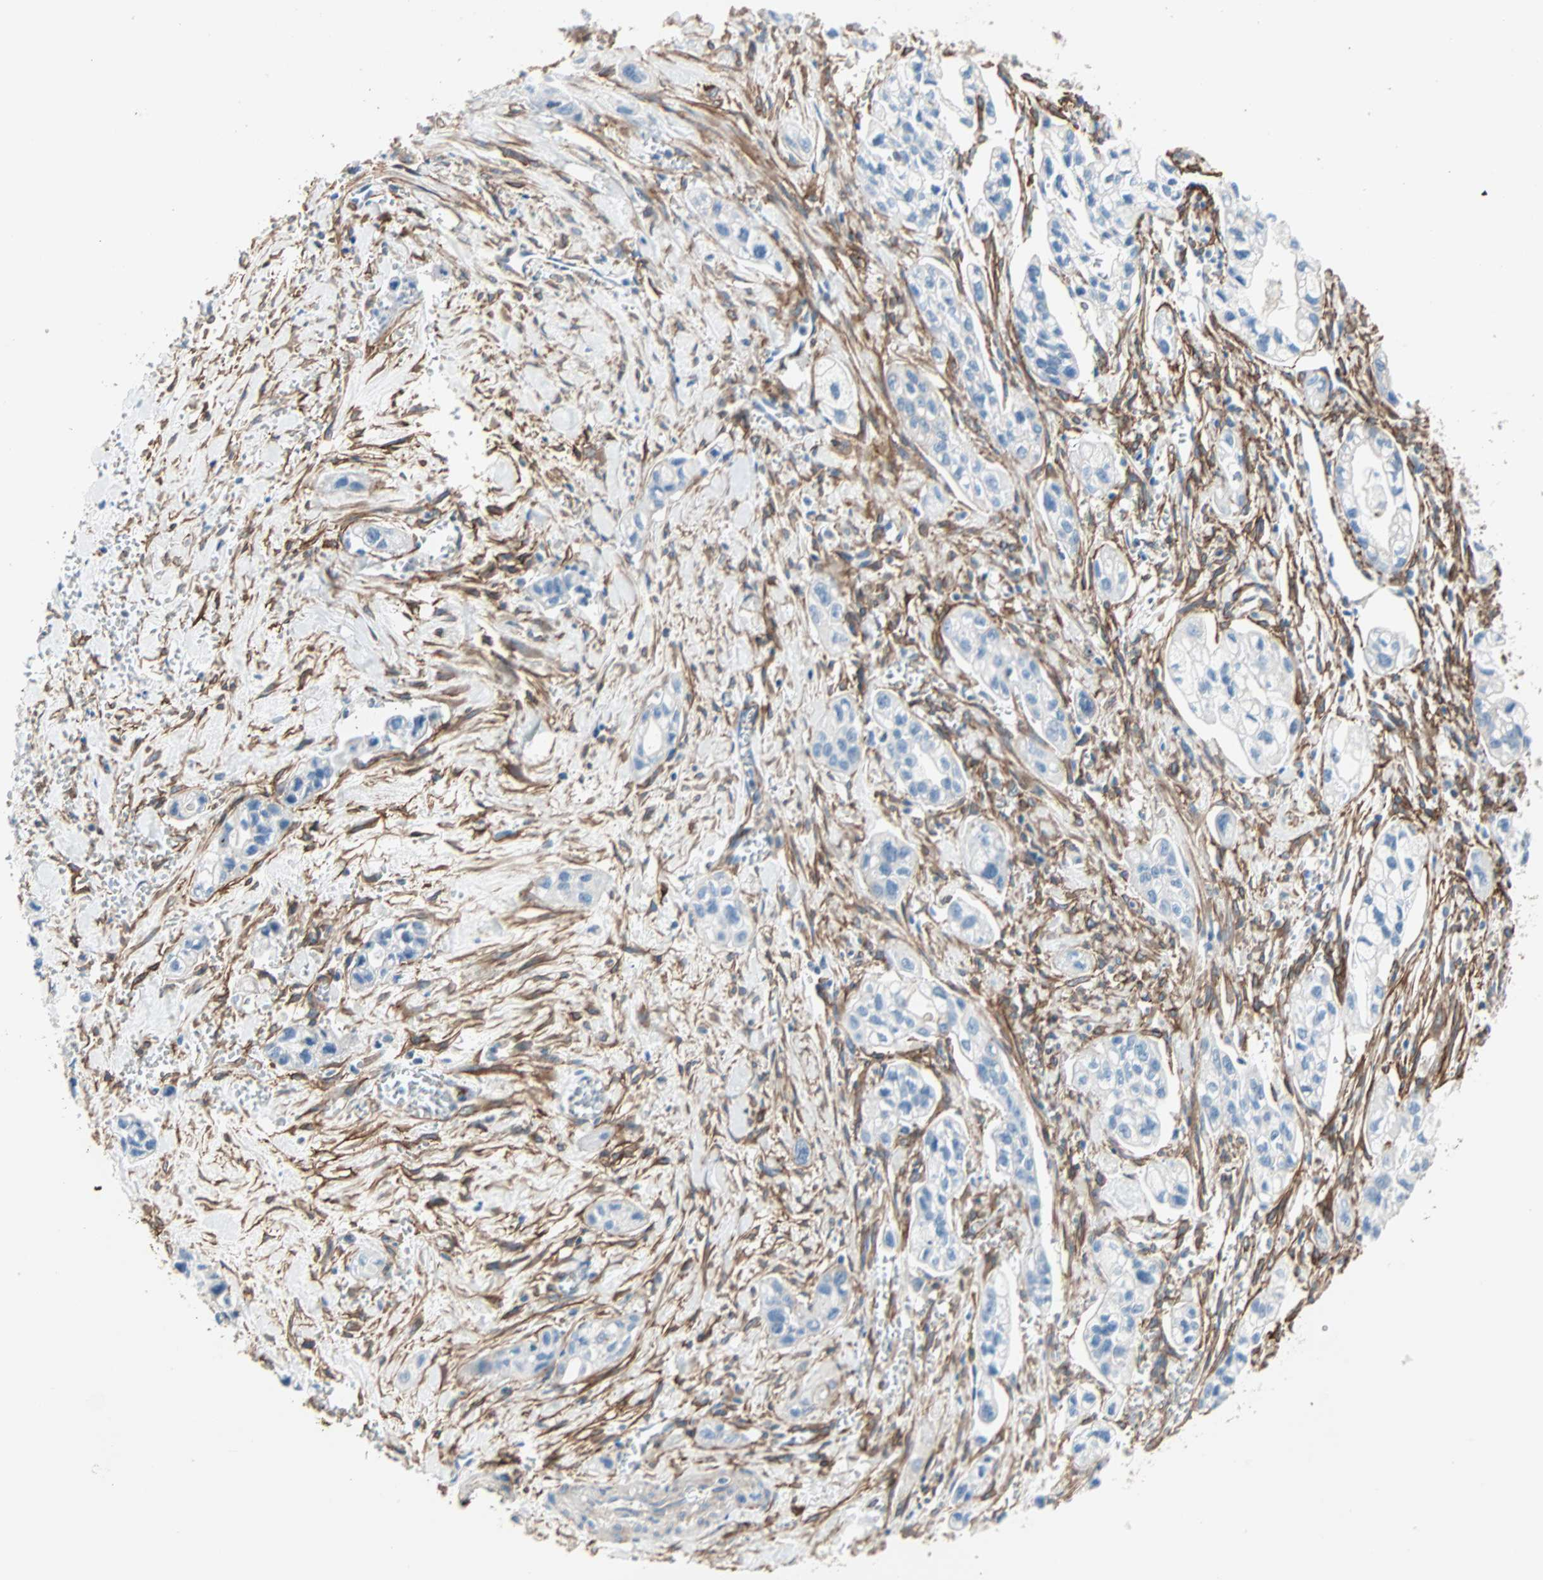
{"staining": {"intensity": "negative", "quantity": "none", "location": "none"}, "tissue": "pancreatic cancer", "cell_type": "Tumor cells", "image_type": "cancer", "snomed": [{"axis": "morphology", "description": "Adenocarcinoma, NOS"}, {"axis": "topography", "description": "Pancreas"}], "caption": "The histopathology image exhibits no staining of tumor cells in pancreatic cancer.", "gene": "EPB41L2", "patient": {"sex": "male", "age": 74}}